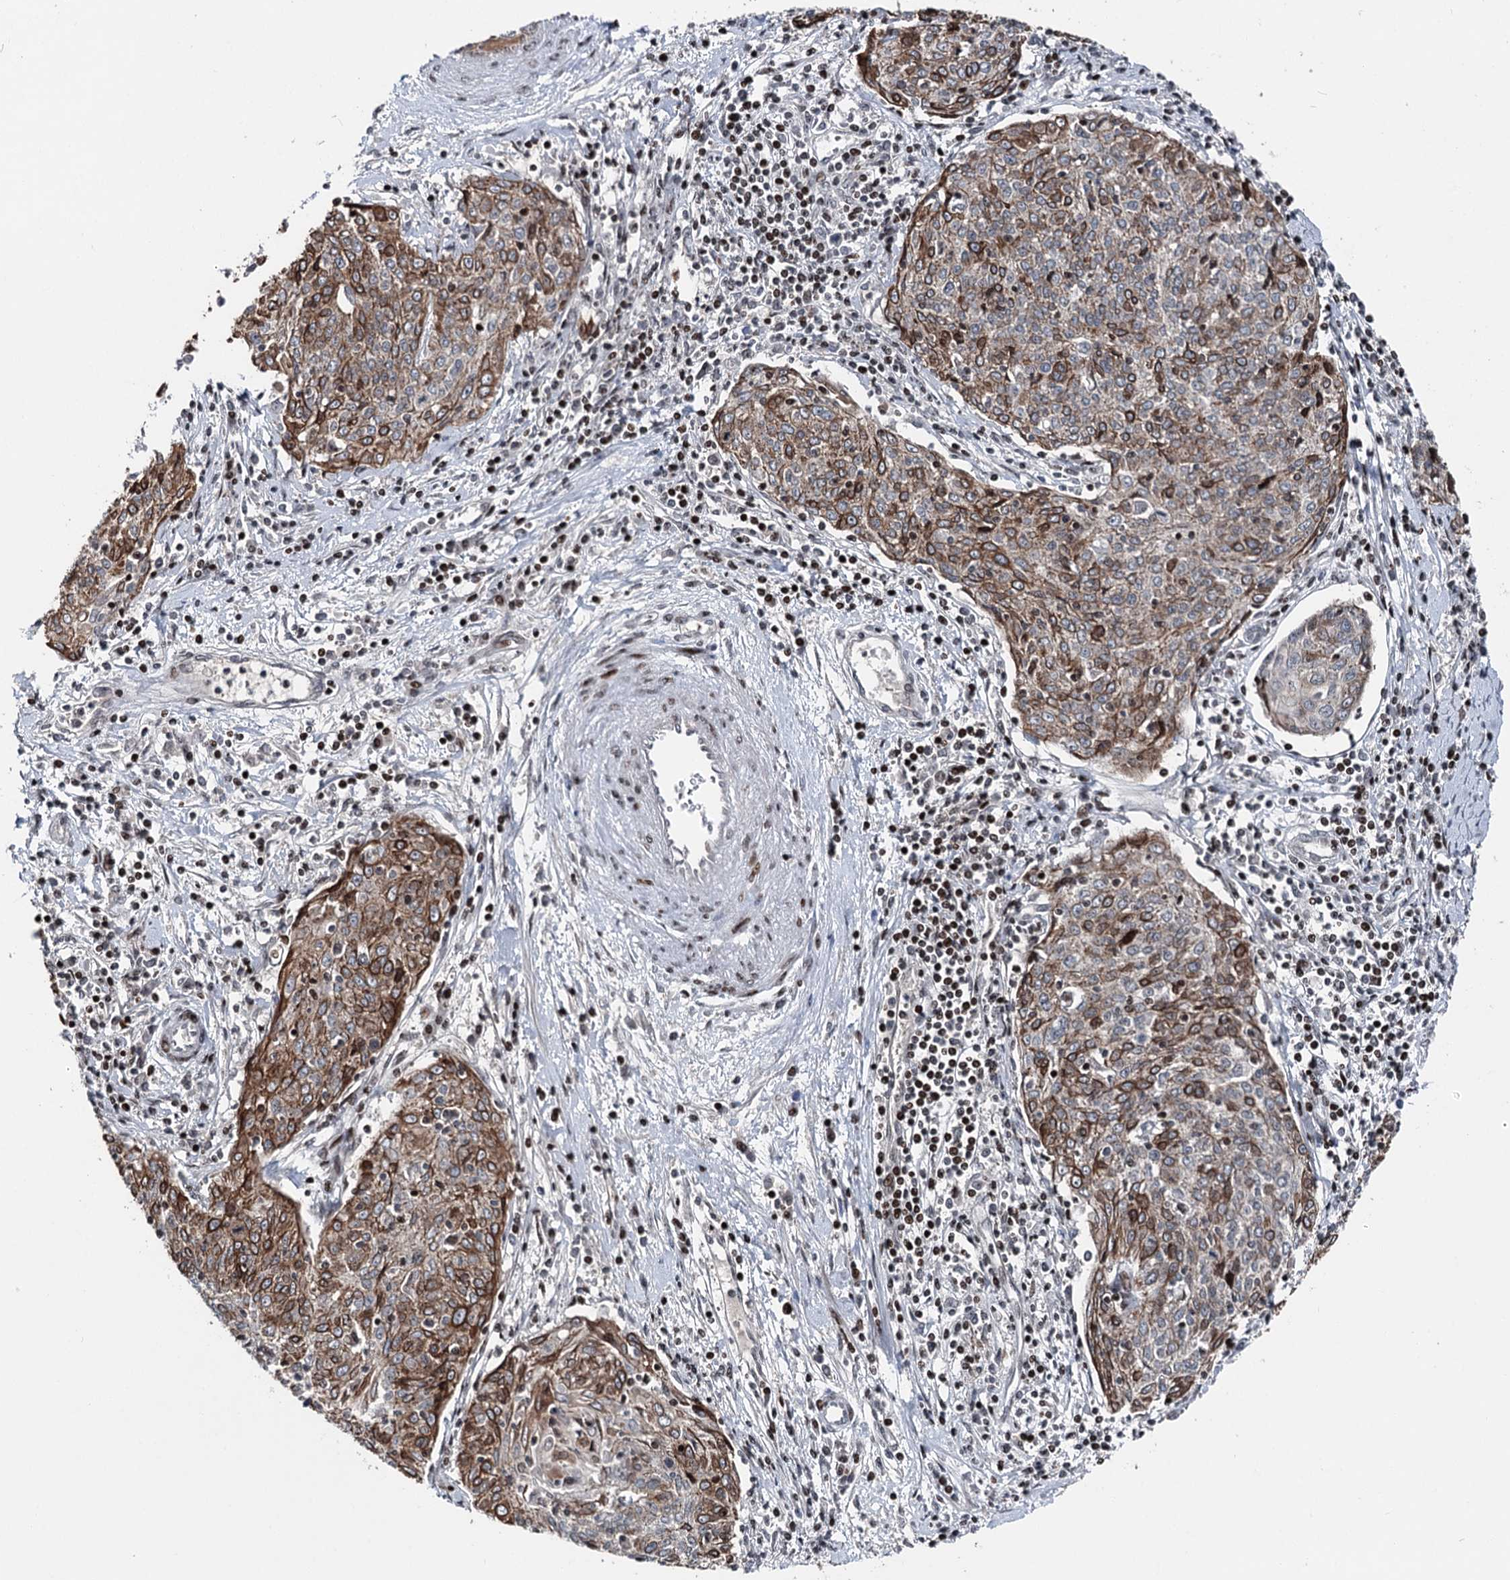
{"staining": {"intensity": "moderate", "quantity": ">75%", "location": "cytoplasmic/membranous"}, "tissue": "cervical cancer", "cell_type": "Tumor cells", "image_type": "cancer", "snomed": [{"axis": "morphology", "description": "Squamous cell carcinoma, NOS"}, {"axis": "topography", "description": "Cervix"}], "caption": "Immunohistochemistry (IHC) staining of cervical squamous cell carcinoma, which displays medium levels of moderate cytoplasmic/membranous positivity in about >75% of tumor cells indicating moderate cytoplasmic/membranous protein expression. The staining was performed using DAB (3,3'-diaminobenzidine) (brown) for protein detection and nuclei were counterstained in hematoxylin (blue).", "gene": "ITFG2", "patient": {"sex": "female", "age": 48}}